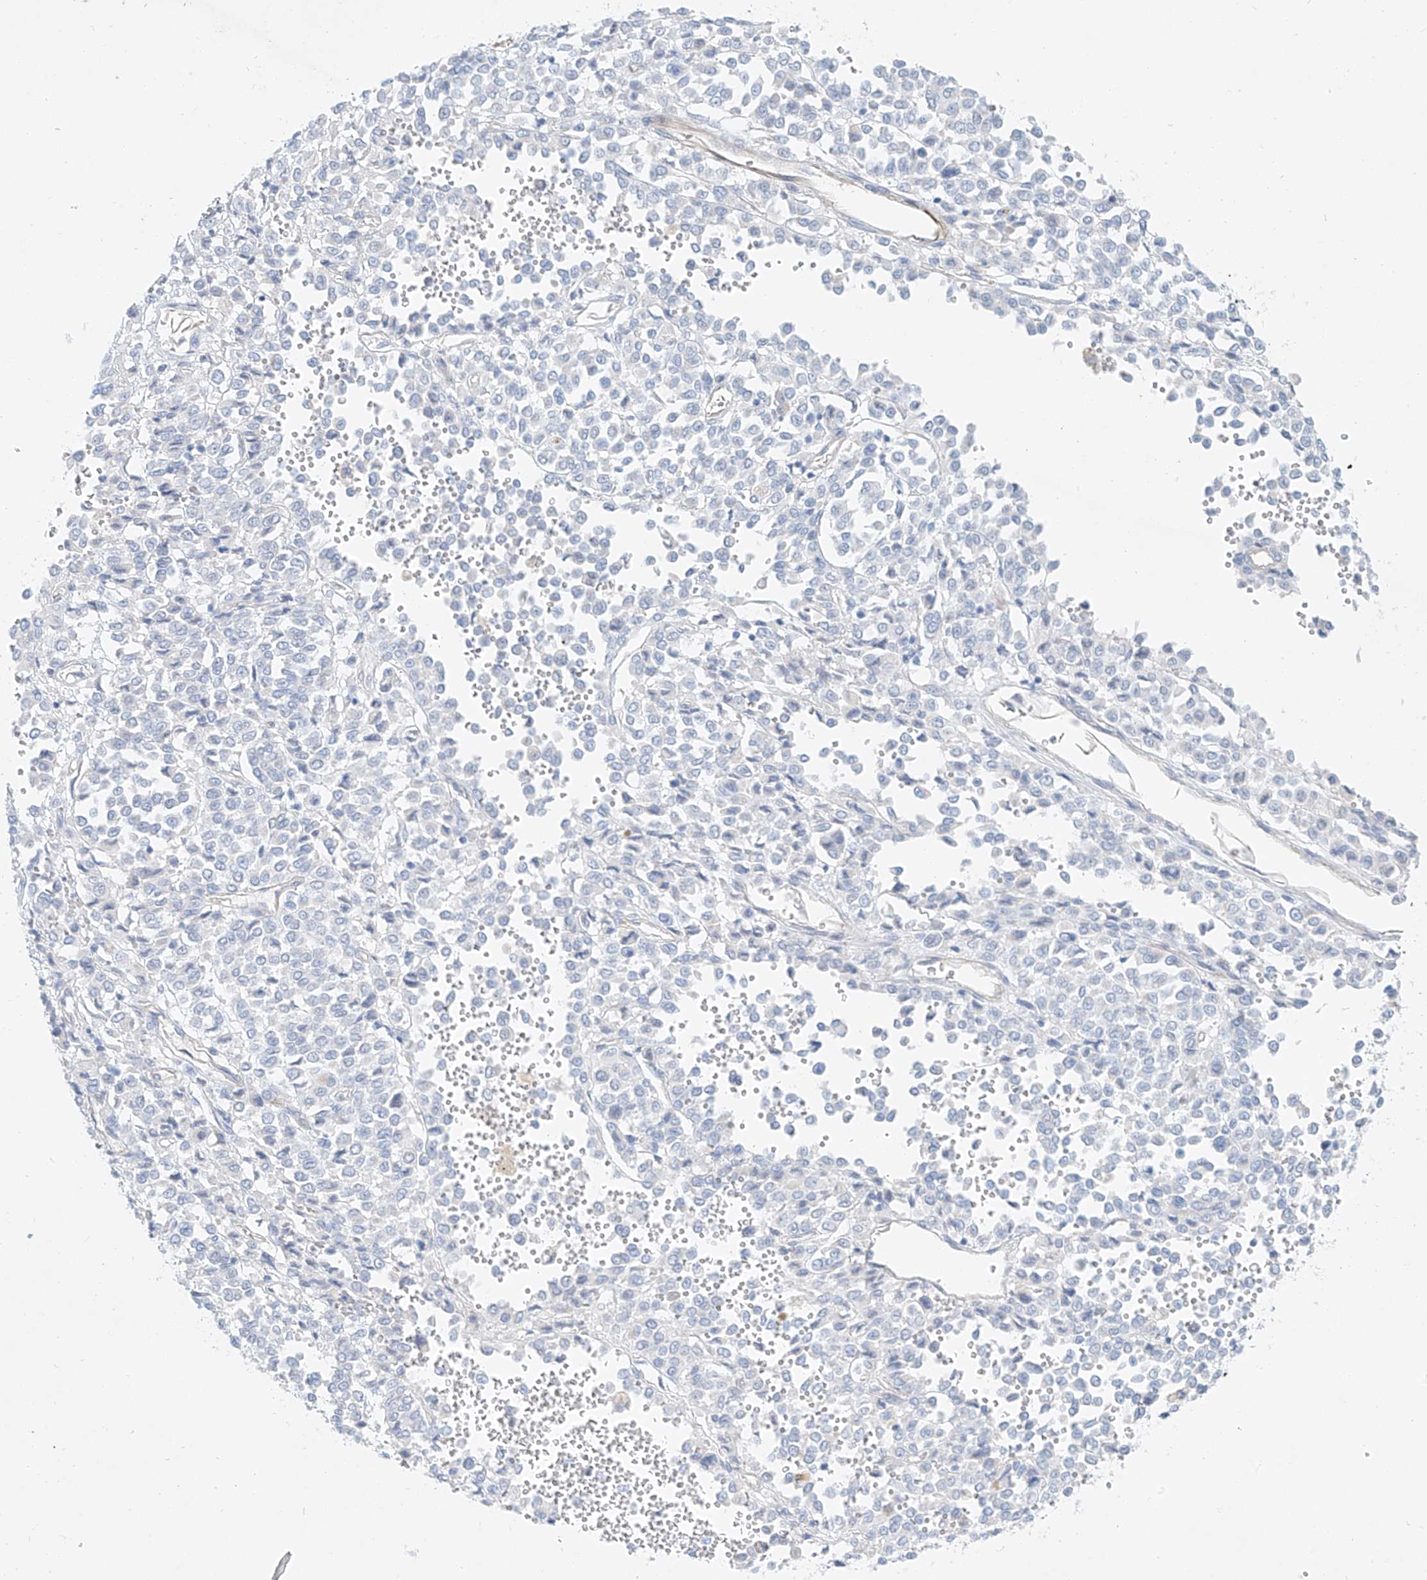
{"staining": {"intensity": "negative", "quantity": "none", "location": "none"}, "tissue": "melanoma", "cell_type": "Tumor cells", "image_type": "cancer", "snomed": [{"axis": "morphology", "description": "Malignant melanoma, Metastatic site"}, {"axis": "topography", "description": "Pancreas"}], "caption": "Tumor cells are negative for protein expression in human melanoma.", "gene": "AJM1", "patient": {"sex": "female", "age": 30}}